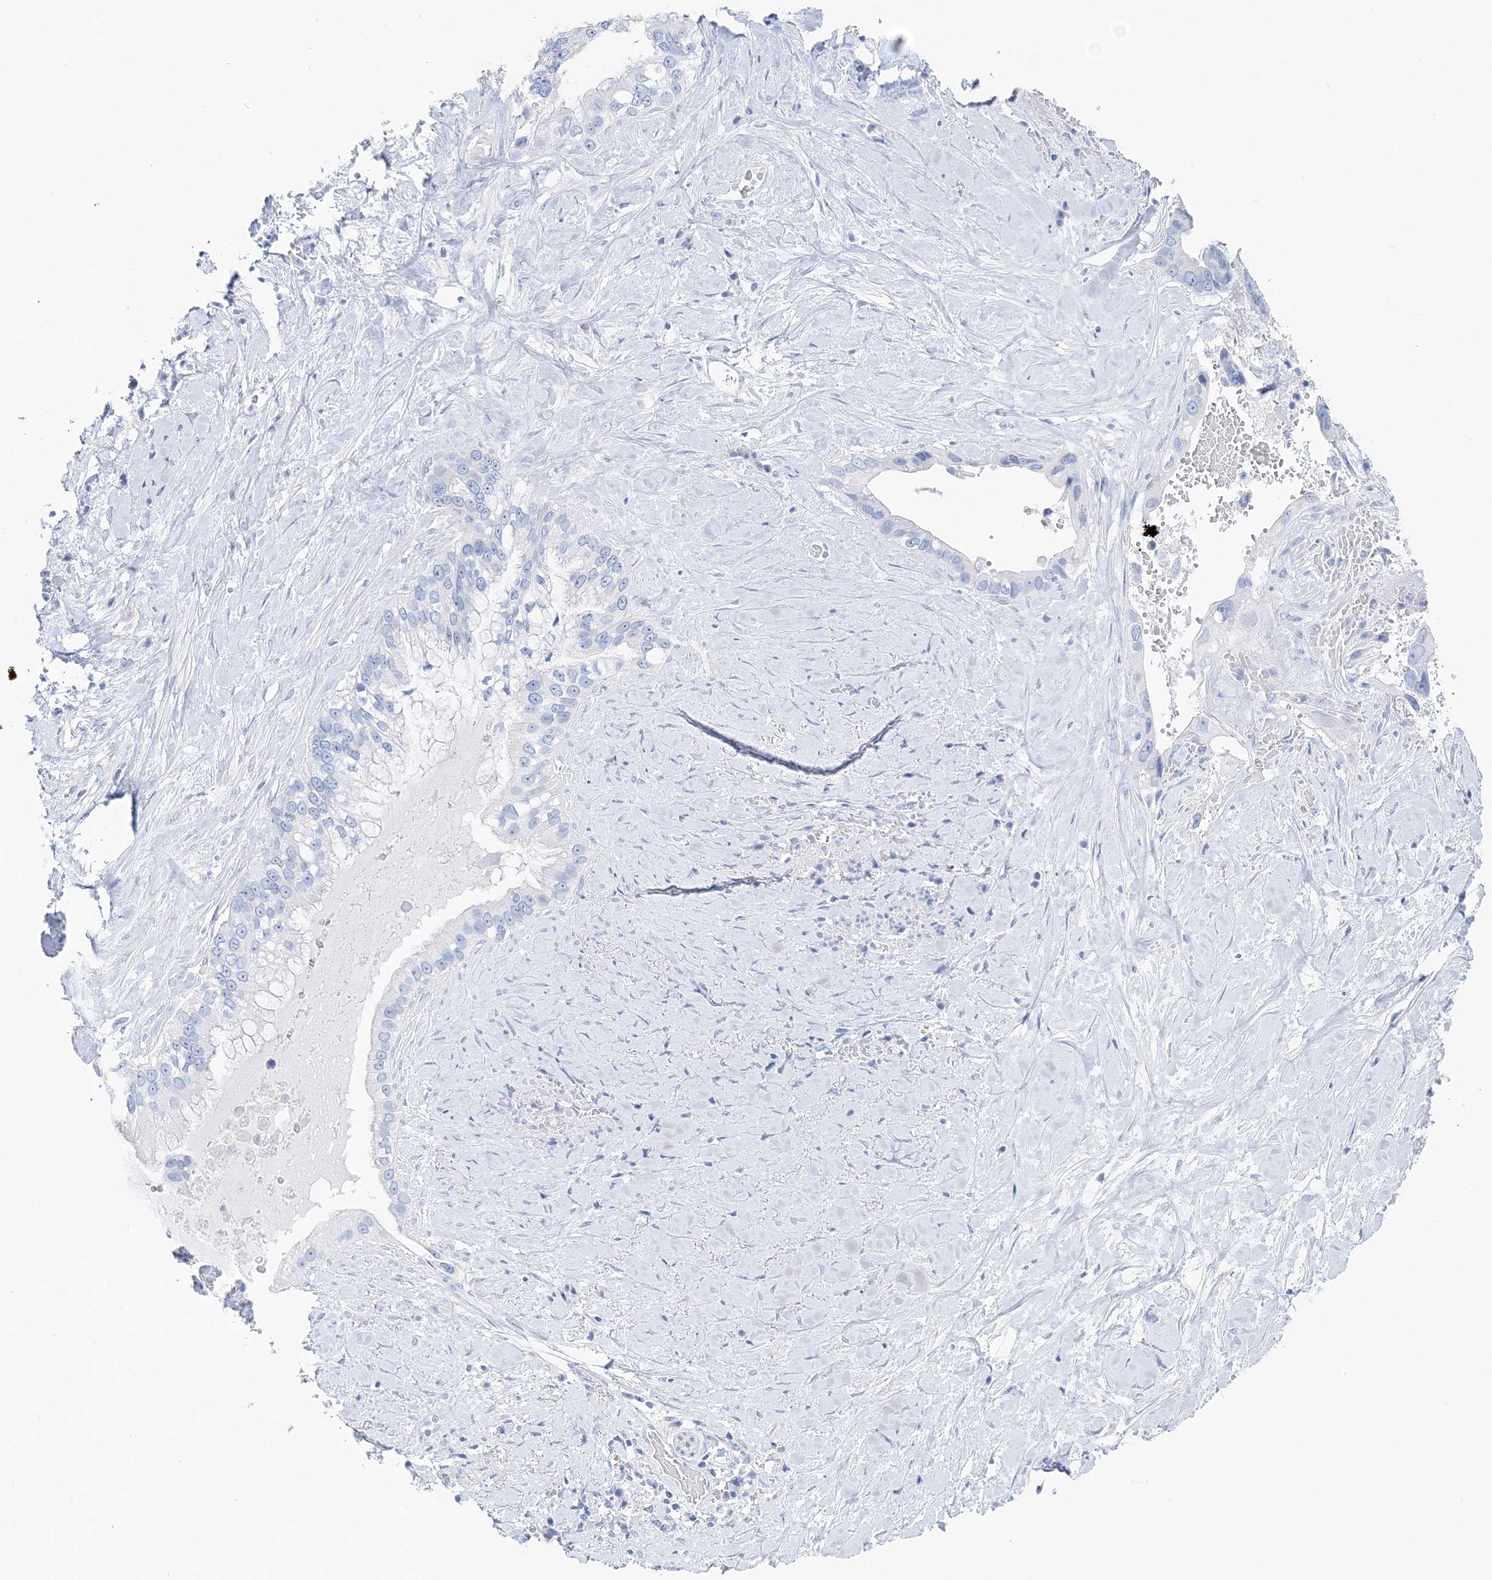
{"staining": {"intensity": "negative", "quantity": "none", "location": "none"}, "tissue": "pancreatic cancer", "cell_type": "Tumor cells", "image_type": "cancer", "snomed": [{"axis": "morphology", "description": "Inflammation, NOS"}, {"axis": "morphology", "description": "Adenocarcinoma, NOS"}, {"axis": "topography", "description": "Pancreas"}], "caption": "Immunohistochemical staining of human adenocarcinoma (pancreatic) reveals no significant positivity in tumor cells.", "gene": "TSPYL6", "patient": {"sex": "female", "age": 56}}